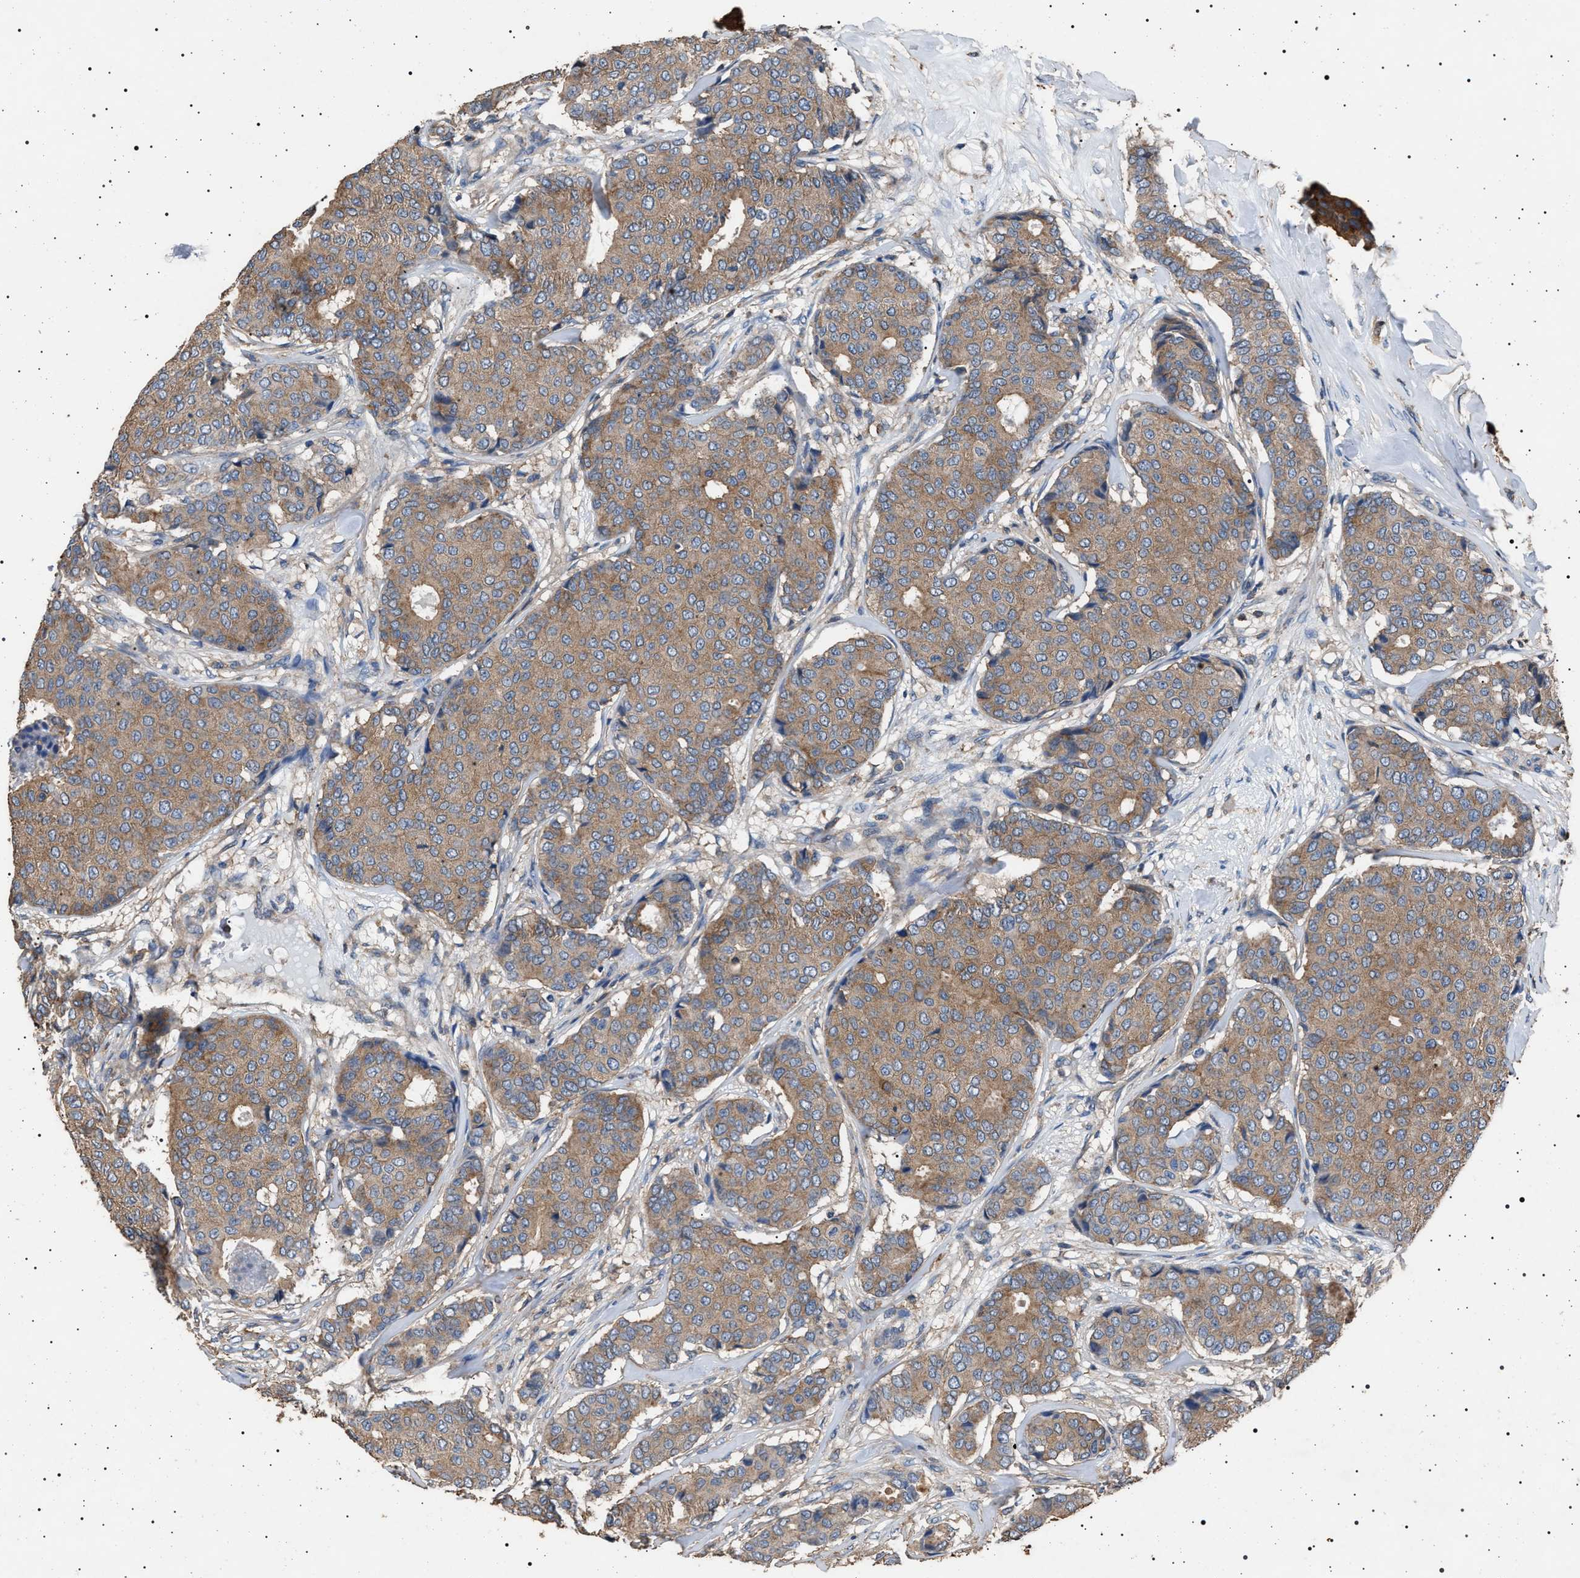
{"staining": {"intensity": "moderate", "quantity": ">75%", "location": "cytoplasmic/membranous"}, "tissue": "breast cancer", "cell_type": "Tumor cells", "image_type": "cancer", "snomed": [{"axis": "morphology", "description": "Duct carcinoma"}, {"axis": "topography", "description": "Breast"}], "caption": "The photomicrograph displays staining of breast cancer (infiltrating ductal carcinoma), revealing moderate cytoplasmic/membranous protein positivity (brown color) within tumor cells.", "gene": "SMAP2", "patient": {"sex": "female", "age": 75}}